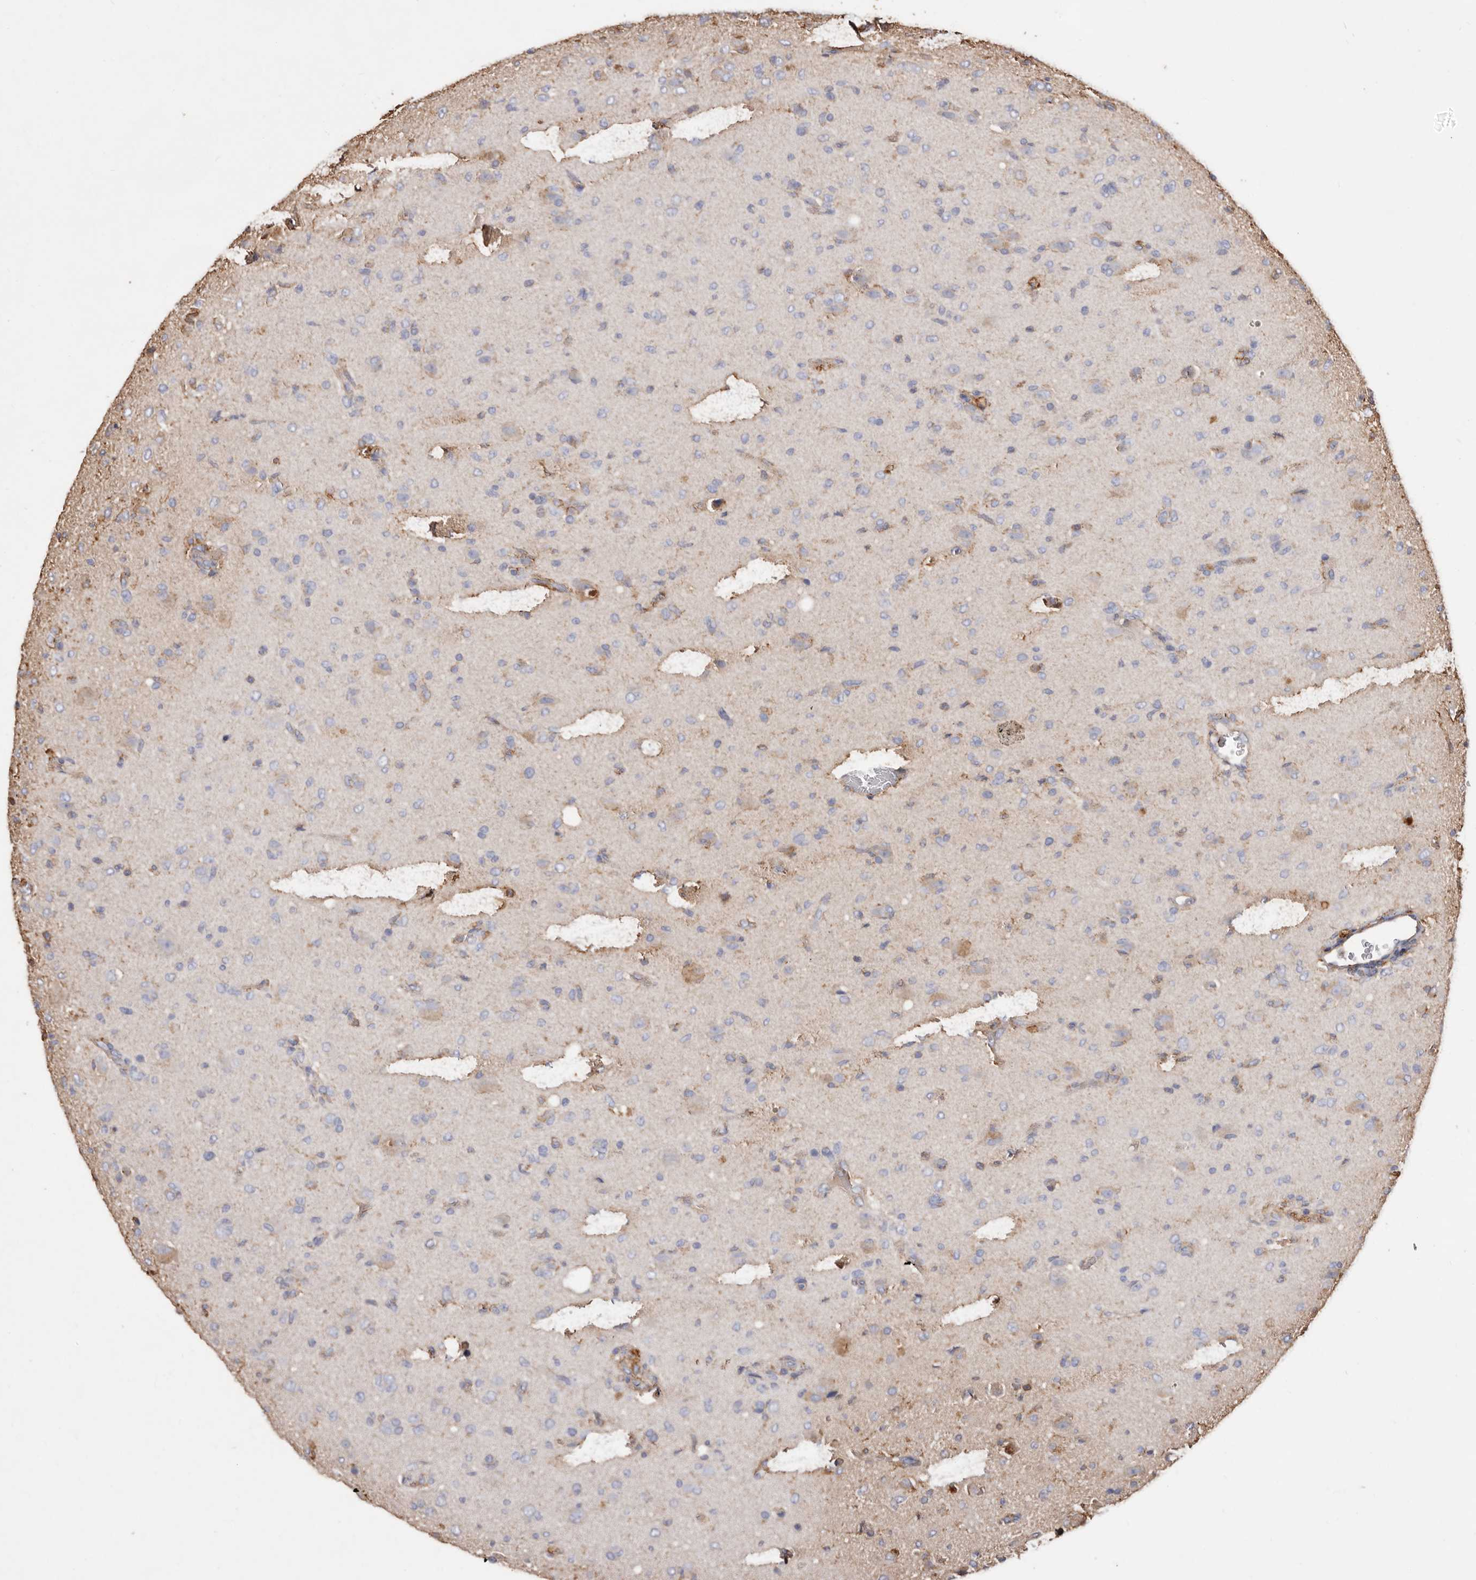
{"staining": {"intensity": "weak", "quantity": "<25%", "location": "cytoplasmic/membranous"}, "tissue": "glioma", "cell_type": "Tumor cells", "image_type": "cancer", "snomed": [{"axis": "morphology", "description": "Glioma, malignant, High grade"}, {"axis": "topography", "description": "Brain"}], "caption": "This is an IHC micrograph of human malignant glioma (high-grade). There is no expression in tumor cells.", "gene": "COQ8B", "patient": {"sex": "female", "age": 57}}